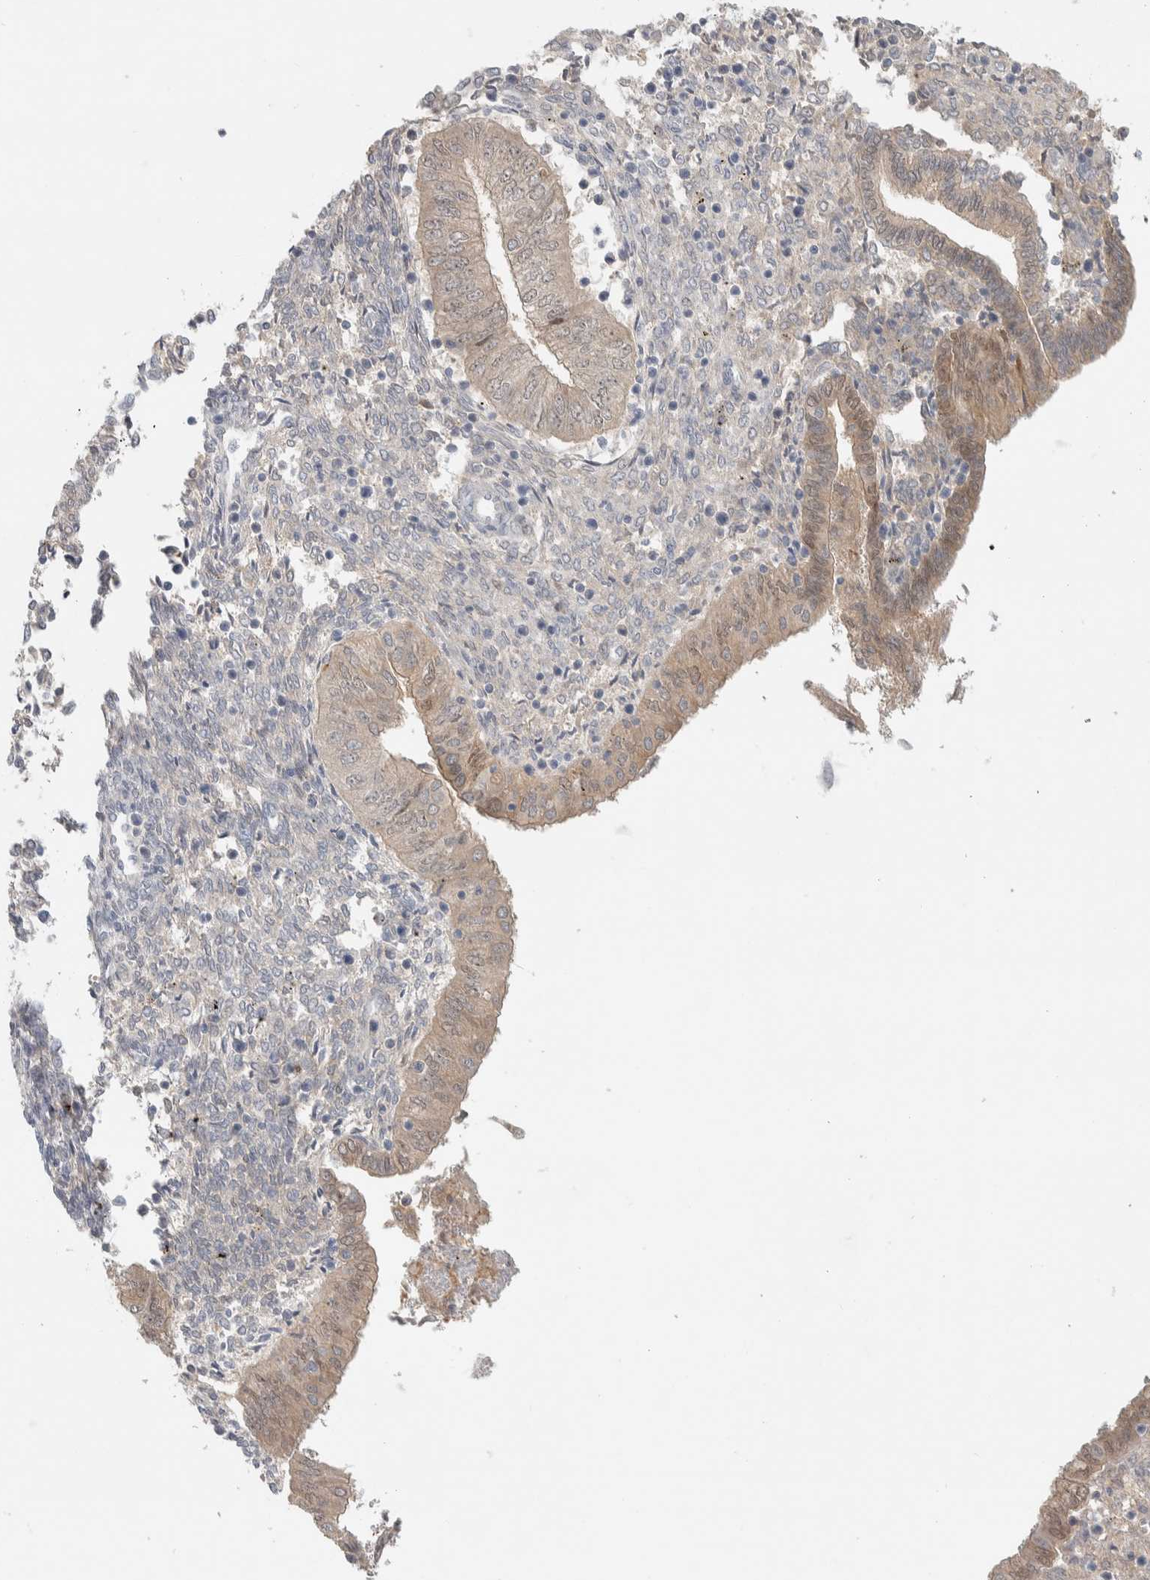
{"staining": {"intensity": "weak", "quantity": ">75%", "location": "cytoplasmic/membranous"}, "tissue": "endometrial cancer", "cell_type": "Tumor cells", "image_type": "cancer", "snomed": [{"axis": "morphology", "description": "Normal tissue, NOS"}, {"axis": "morphology", "description": "Adenocarcinoma, NOS"}, {"axis": "topography", "description": "Endometrium"}], "caption": "Brown immunohistochemical staining in human endometrial cancer demonstrates weak cytoplasmic/membranous expression in about >75% of tumor cells.", "gene": "DEPTOR", "patient": {"sex": "female", "age": 53}}